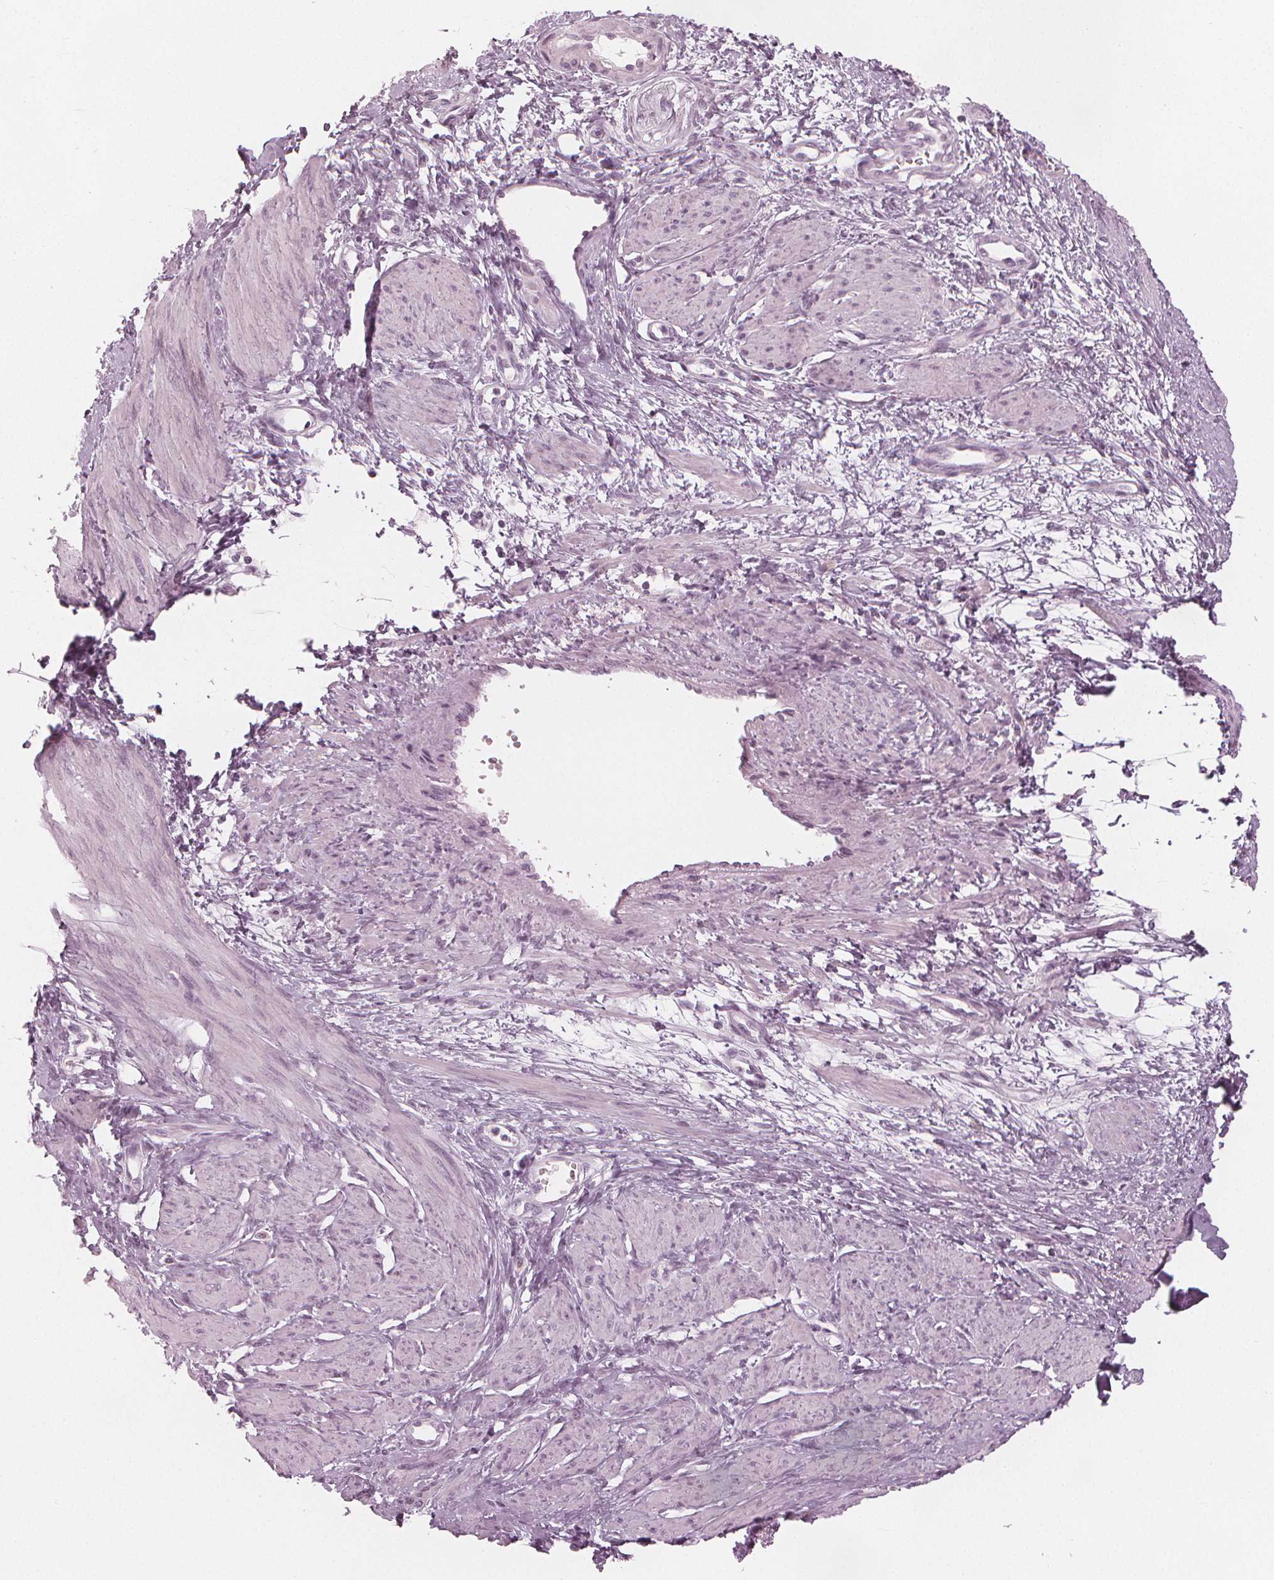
{"staining": {"intensity": "negative", "quantity": "none", "location": "none"}, "tissue": "smooth muscle", "cell_type": "Smooth muscle cells", "image_type": "normal", "snomed": [{"axis": "morphology", "description": "Normal tissue, NOS"}, {"axis": "topography", "description": "Smooth muscle"}, {"axis": "topography", "description": "Uterus"}], "caption": "IHC histopathology image of normal smooth muscle stained for a protein (brown), which exhibits no expression in smooth muscle cells.", "gene": "PAEP", "patient": {"sex": "female", "age": 39}}